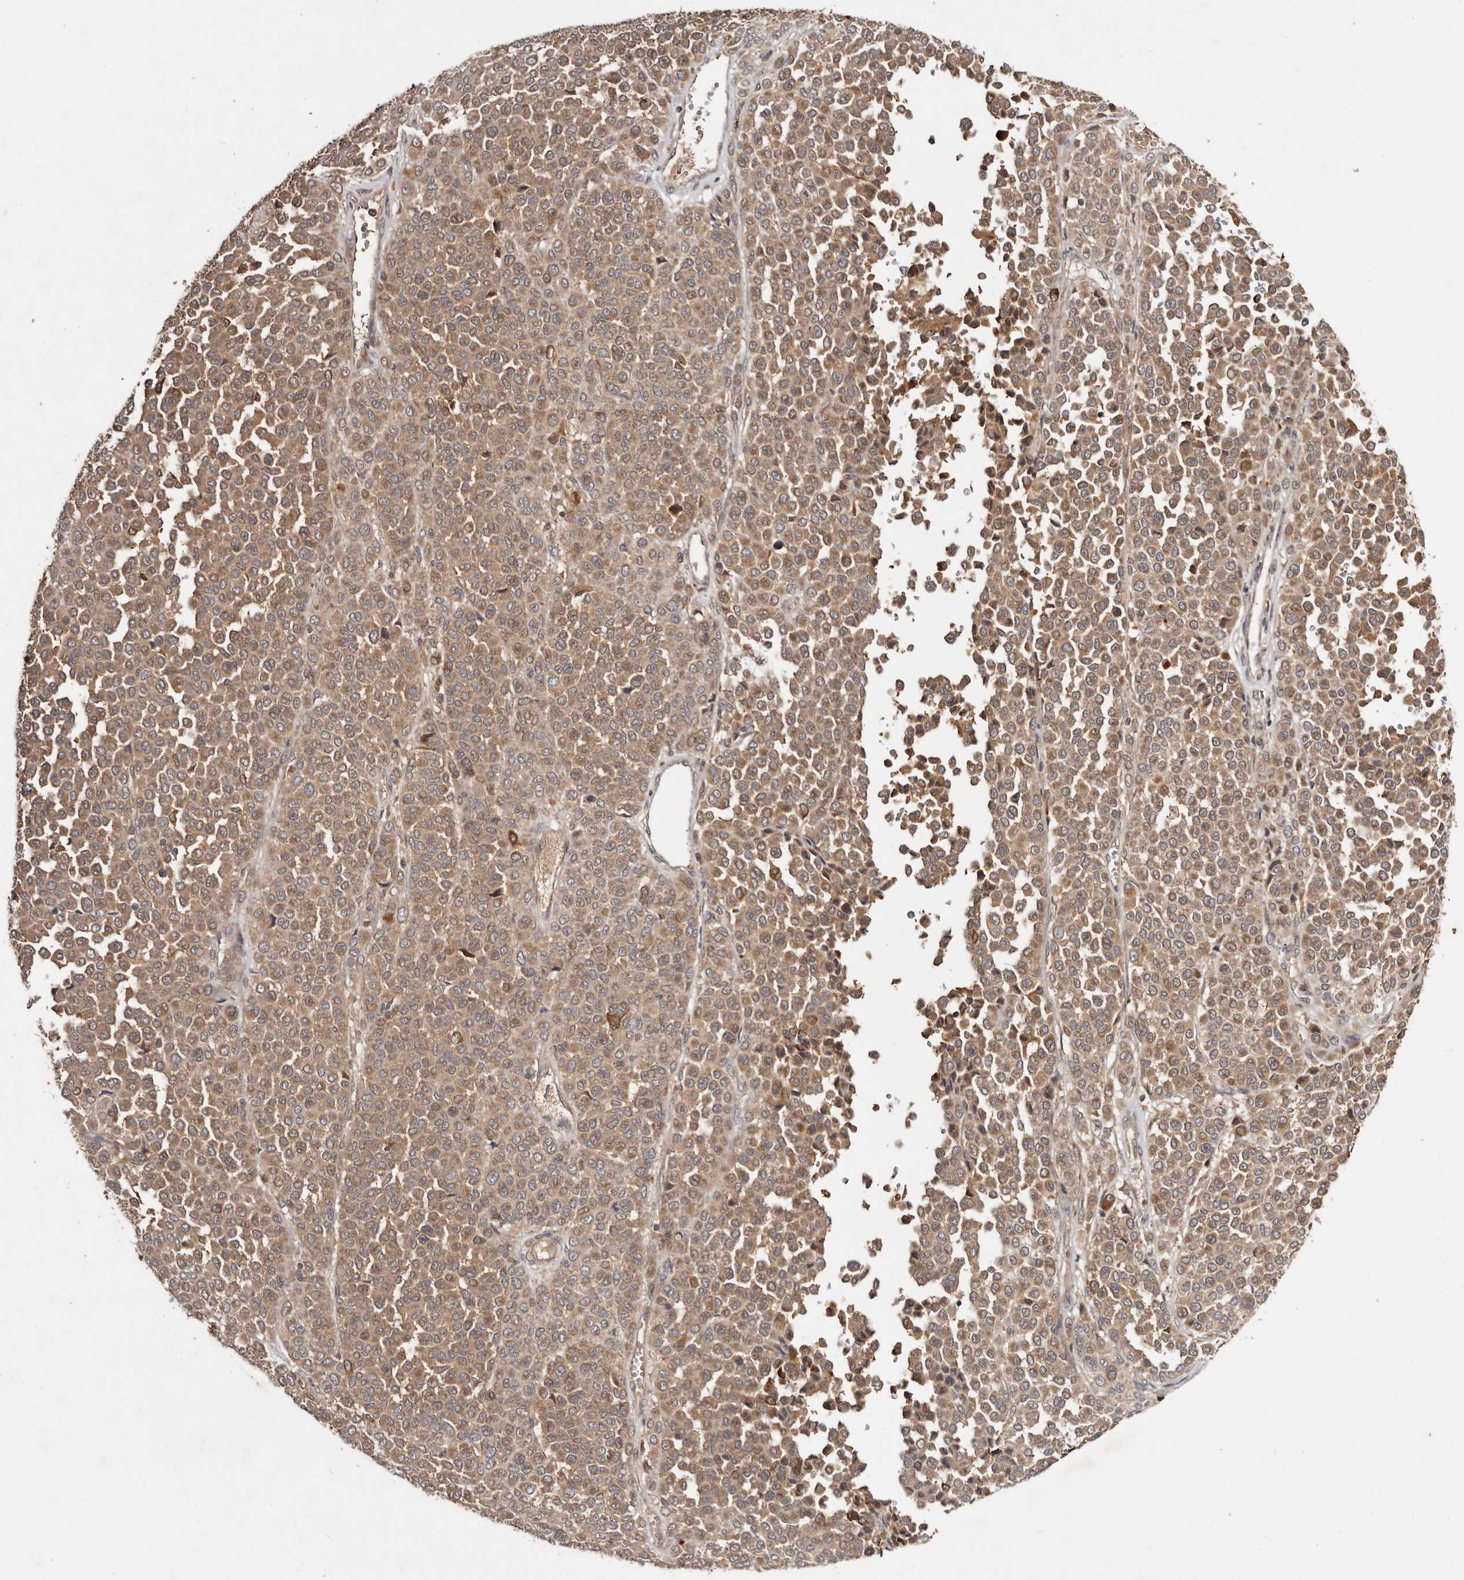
{"staining": {"intensity": "moderate", "quantity": ">75%", "location": "cytoplasmic/membranous"}, "tissue": "melanoma", "cell_type": "Tumor cells", "image_type": "cancer", "snomed": [{"axis": "morphology", "description": "Malignant melanoma, Metastatic site"}, {"axis": "topography", "description": "Pancreas"}], "caption": "Malignant melanoma (metastatic site) stained for a protein (brown) displays moderate cytoplasmic/membranous positive staining in about >75% of tumor cells.", "gene": "PKIB", "patient": {"sex": "female", "age": 30}}